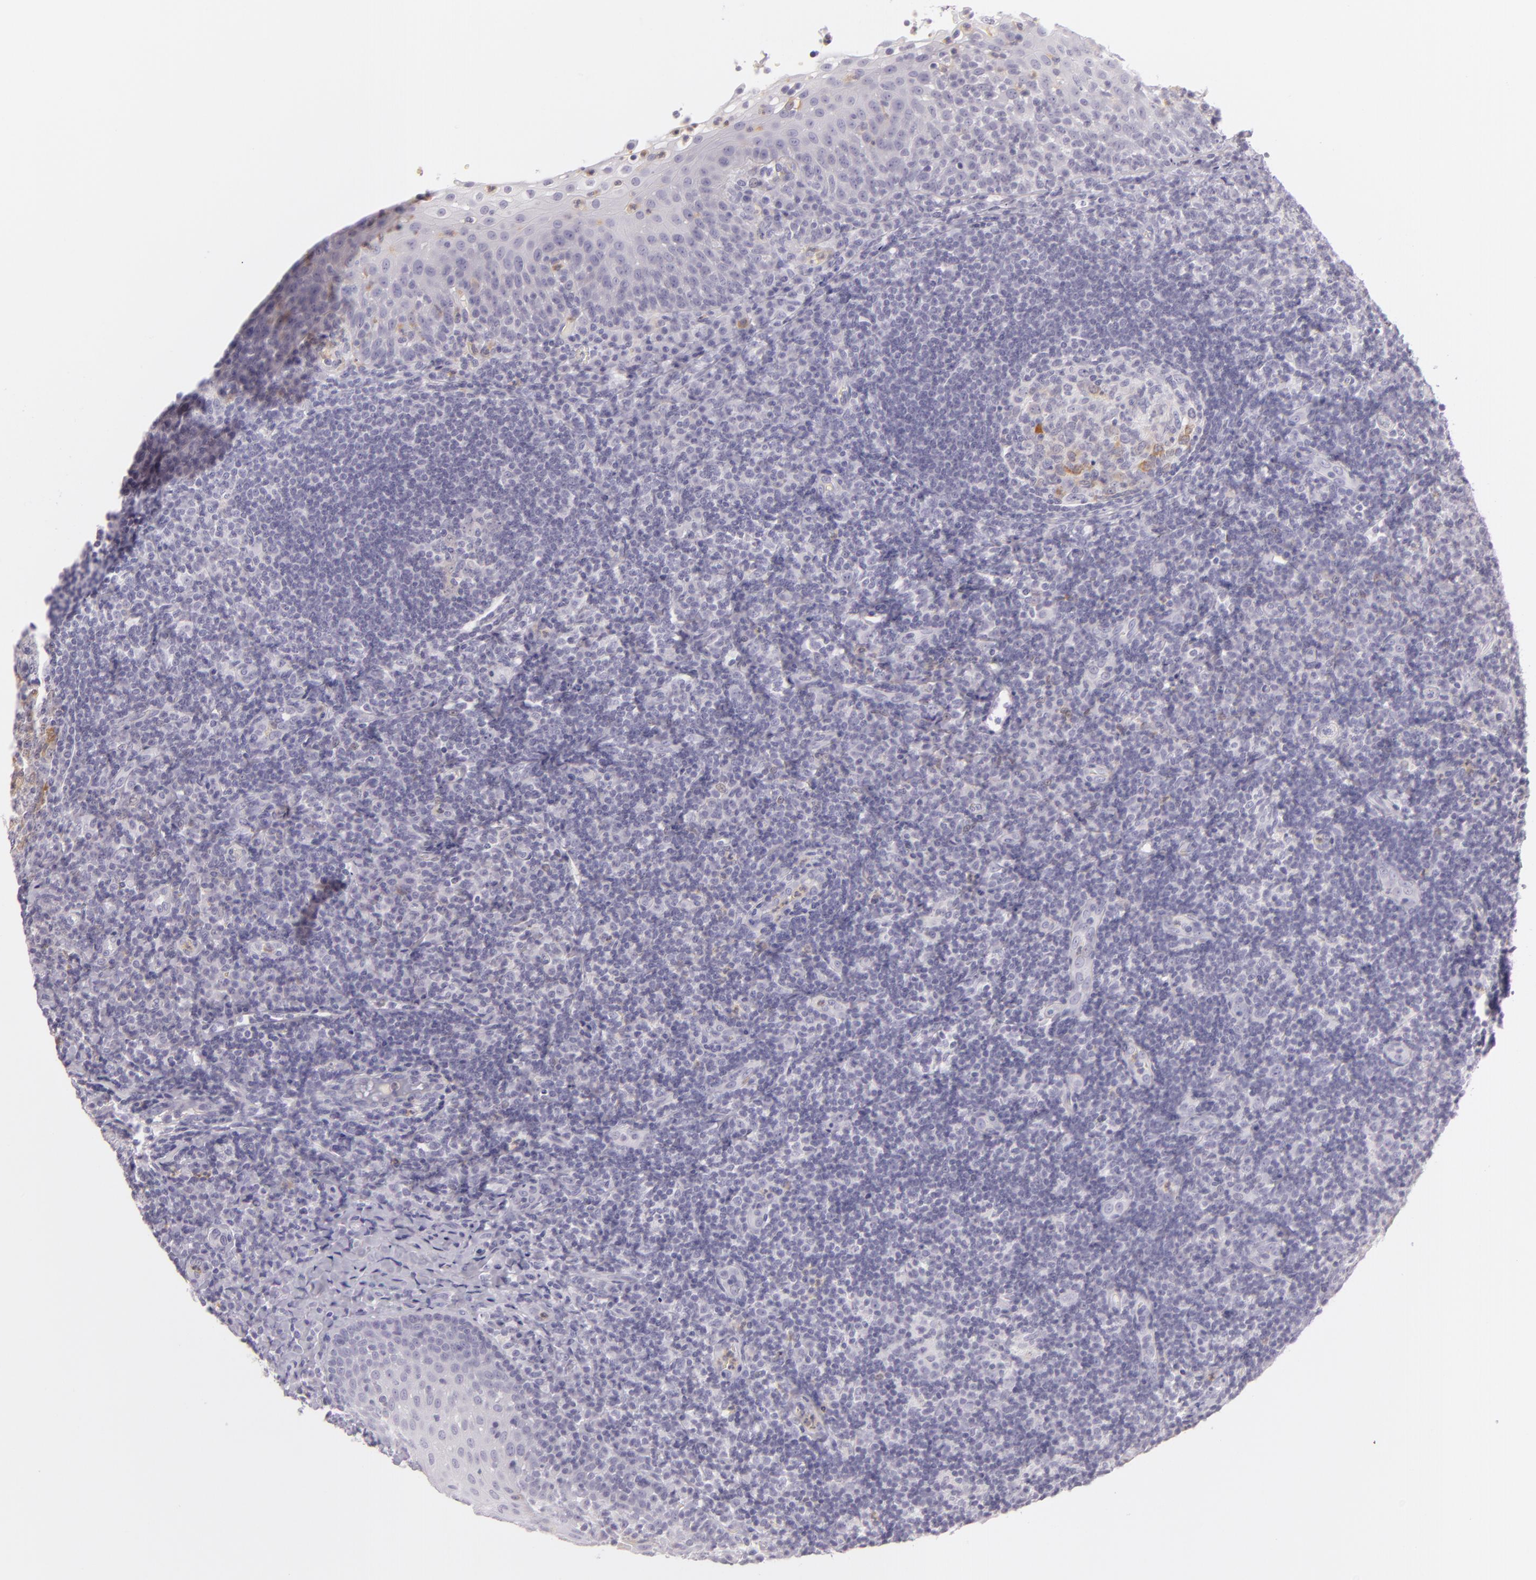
{"staining": {"intensity": "weak", "quantity": "<25%", "location": "cytoplasmic/membranous"}, "tissue": "tonsil", "cell_type": "Germinal center cells", "image_type": "normal", "snomed": [{"axis": "morphology", "description": "Normal tissue, NOS"}, {"axis": "topography", "description": "Tonsil"}], "caption": "An immunohistochemistry histopathology image of normal tonsil is shown. There is no staining in germinal center cells of tonsil.", "gene": "CBS", "patient": {"sex": "female", "age": 40}}